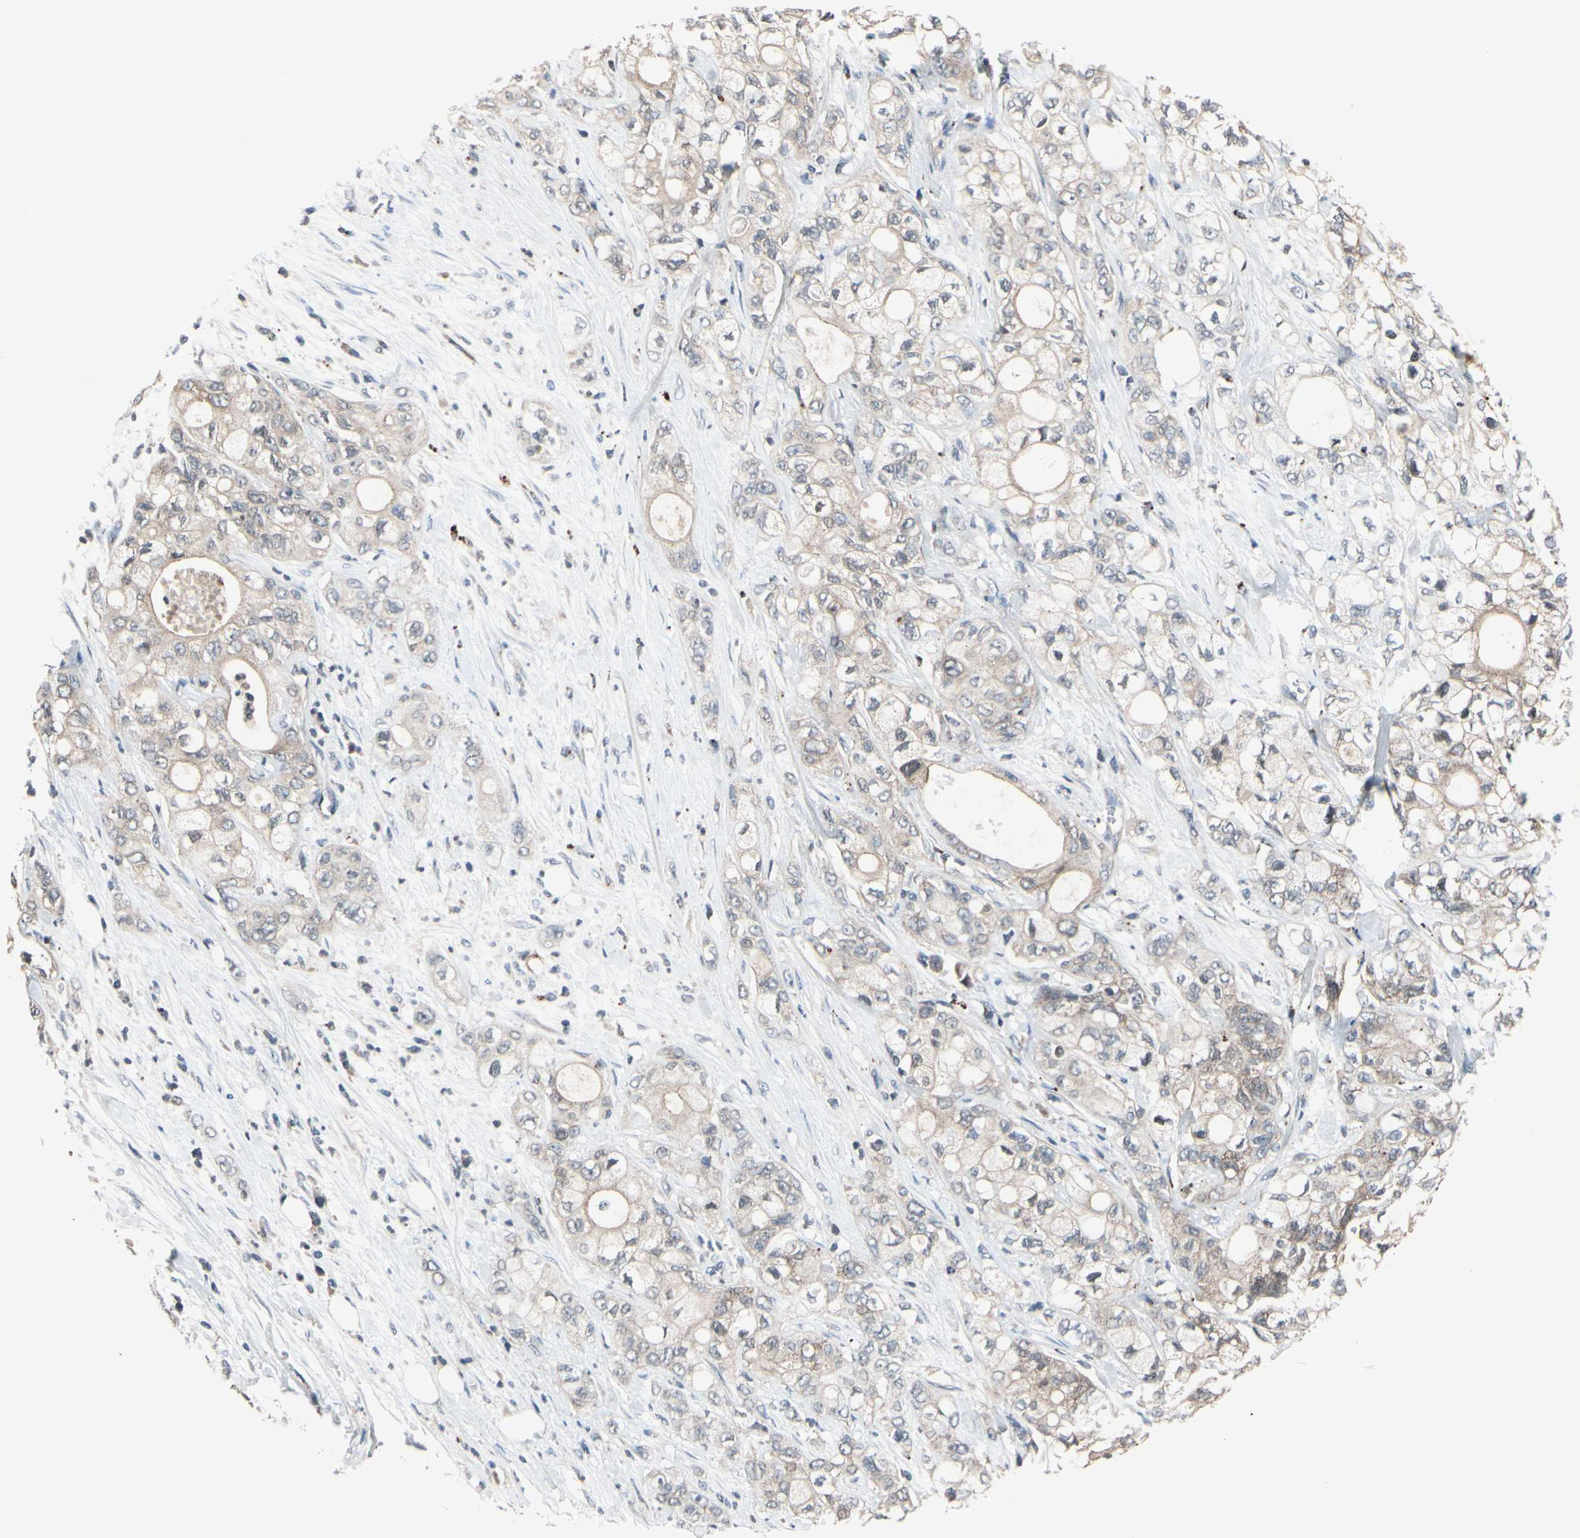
{"staining": {"intensity": "weak", "quantity": ">75%", "location": "cytoplasmic/membranous"}, "tissue": "pancreatic cancer", "cell_type": "Tumor cells", "image_type": "cancer", "snomed": [{"axis": "morphology", "description": "Adenocarcinoma, NOS"}, {"axis": "topography", "description": "Pancreas"}], "caption": "Pancreatic cancer tissue displays weak cytoplasmic/membranous staining in approximately >75% of tumor cells, visualized by immunohistochemistry.", "gene": "MBTPS2", "patient": {"sex": "male", "age": 70}}